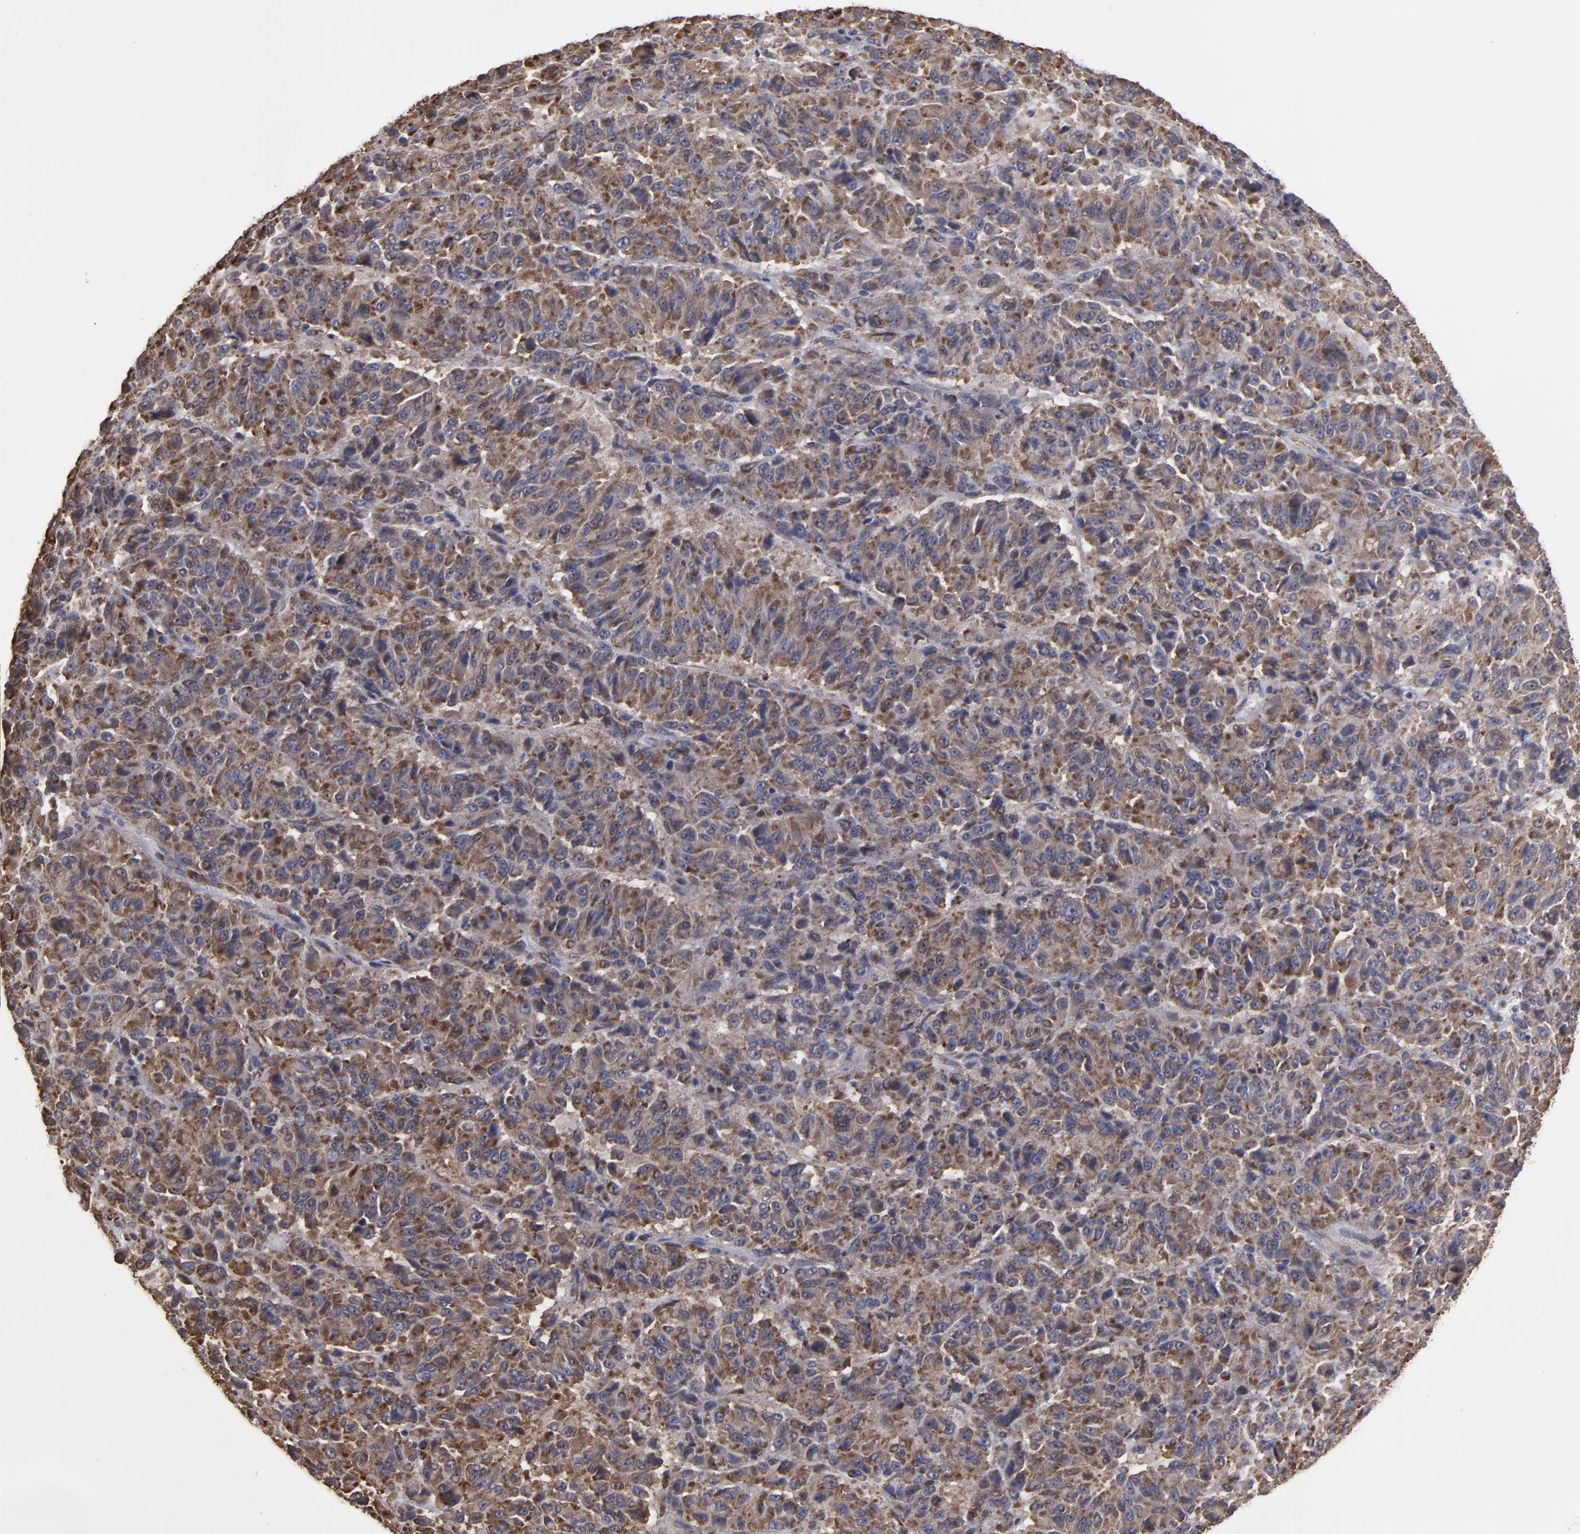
{"staining": {"intensity": "moderate", "quantity": ">75%", "location": "cytoplasmic/membranous"}, "tissue": "melanoma", "cell_type": "Tumor cells", "image_type": "cancer", "snomed": [{"axis": "morphology", "description": "Malignant melanoma, Metastatic site"}, {"axis": "topography", "description": "Lung"}], "caption": "Malignant melanoma (metastatic site) tissue demonstrates moderate cytoplasmic/membranous expression in approximately >75% of tumor cells", "gene": "SND1", "patient": {"sex": "male", "age": 64}}